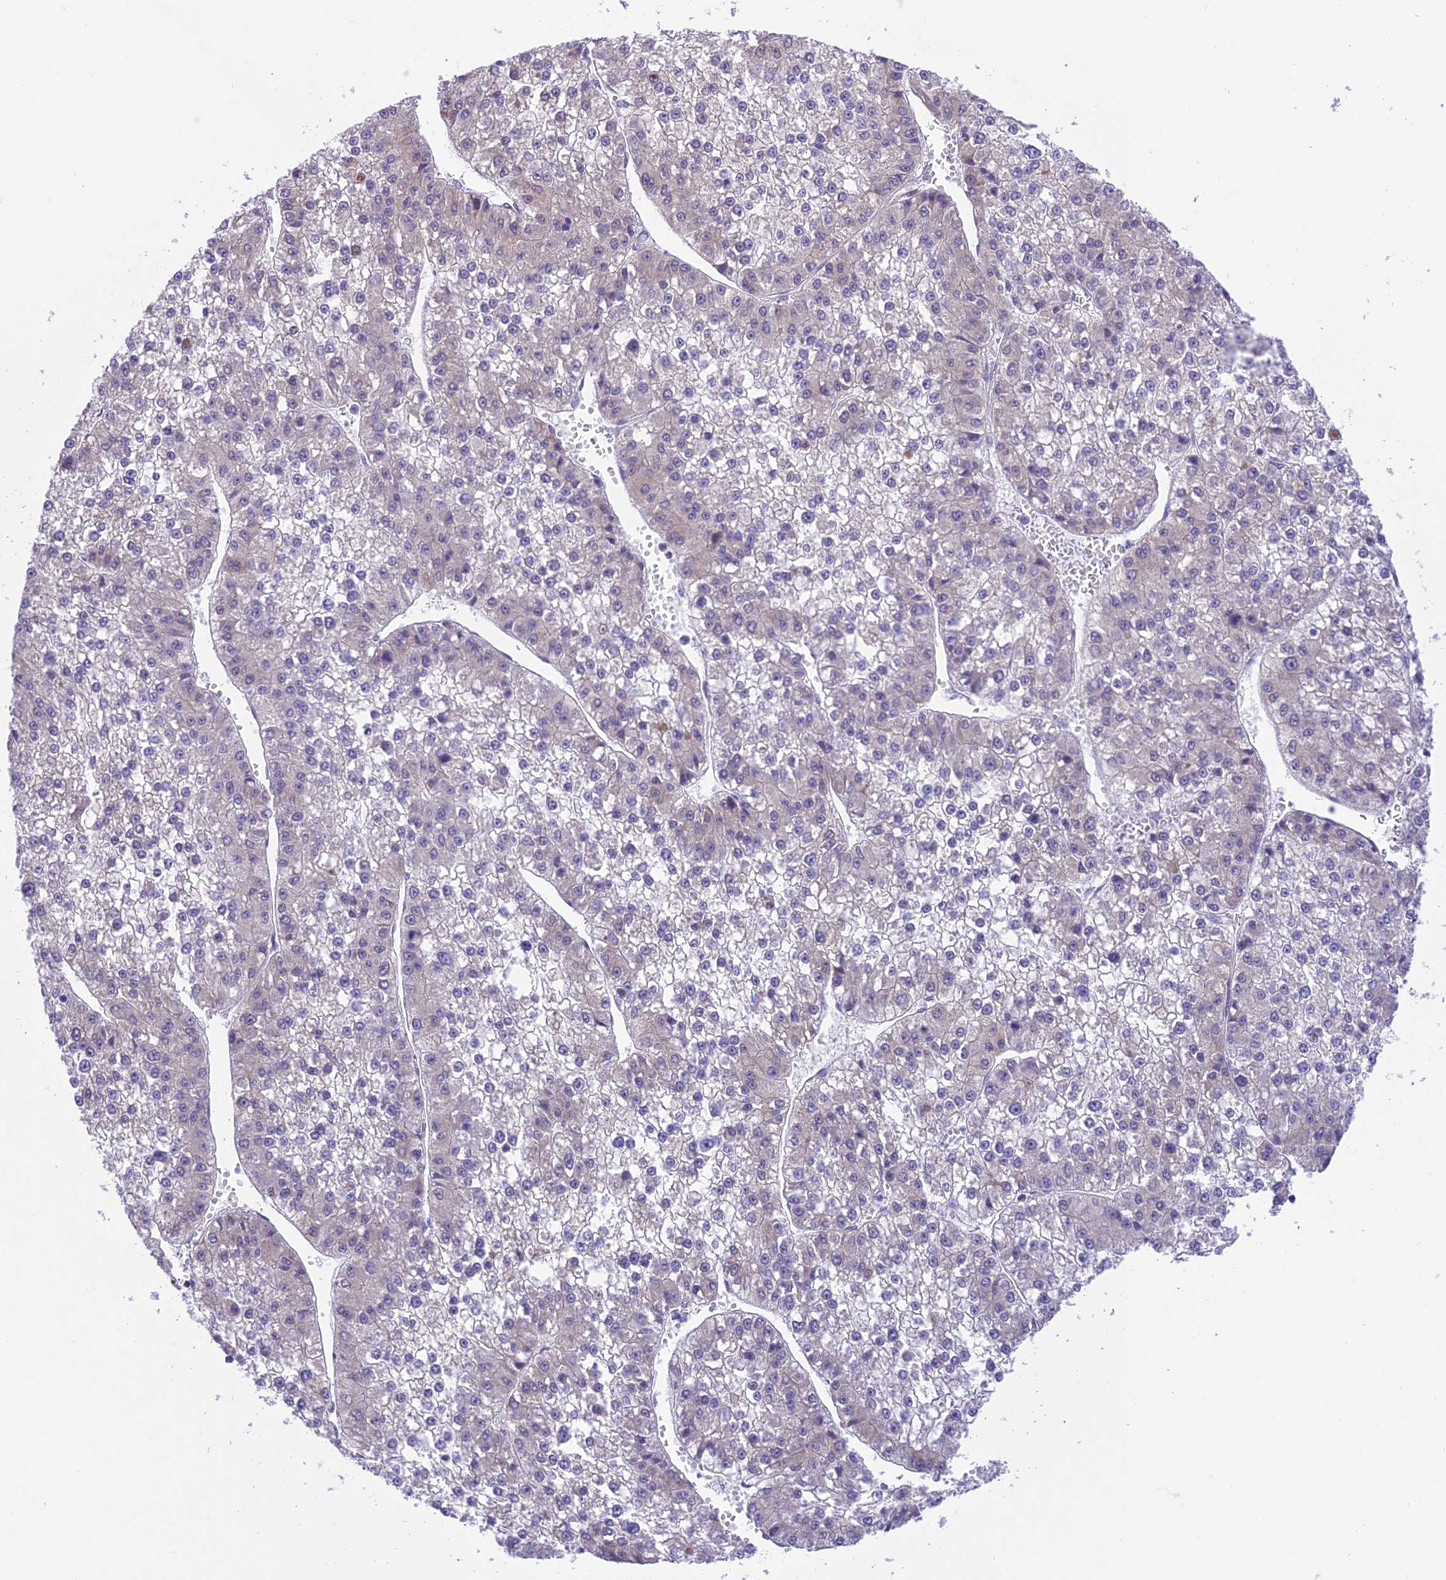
{"staining": {"intensity": "negative", "quantity": "none", "location": "none"}, "tissue": "liver cancer", "cell_type": "Tumor cells", "image_type": "cancer", "snomed": [{"axis": "morphology", "description": "Carcinoma, Hepatocellular, NOS"}, {"axis": "topography", "description": "Liver"}], "caption": "Immunohistochemistry (IHC) photomicrograph of liver cancer stained for a protein (brown), which shows no expression in tumor cells.", "gene": "RNF126", "patient": {"sex": "female", "age": 73}}